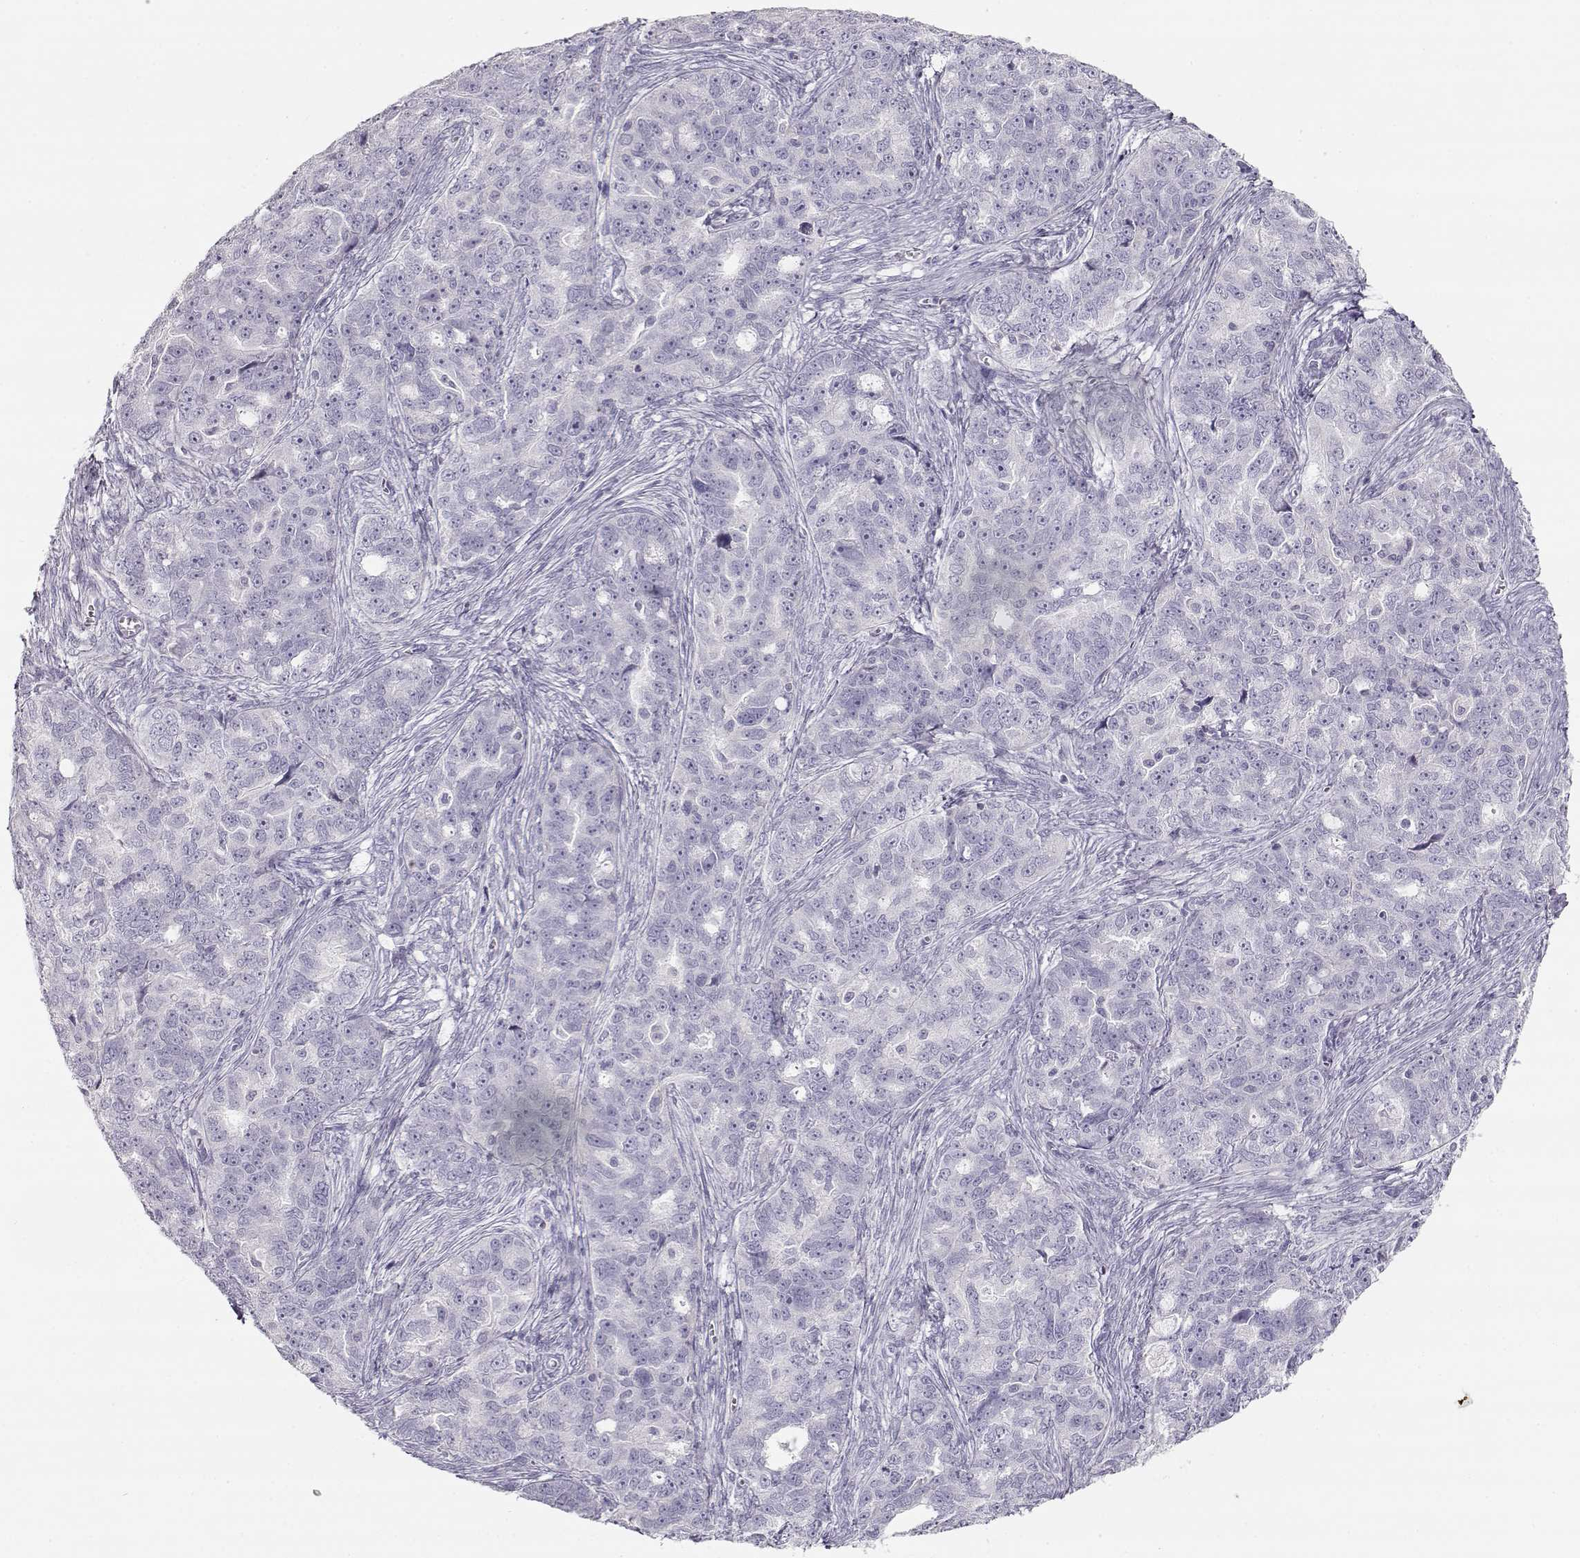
{"staining": {"intensity": "negative", "quantity": "none", "location": "none"}, "tissue": "ovarian cancer", "cell_type": "Tumor cells", "image_type": "cancer", "snomed": [{"axis": "morphology", "description": "Cystadenocarcinoma, serous, NOS"}, {"axis": "topography", "description": "Ovary"}], "caption": "Ovarian serous cystadenocarcinoma stained for a protein using IHC displays no staining tumor cells.", "gene": "LEPR", "patient": {"sex": "female", "age": 51}}